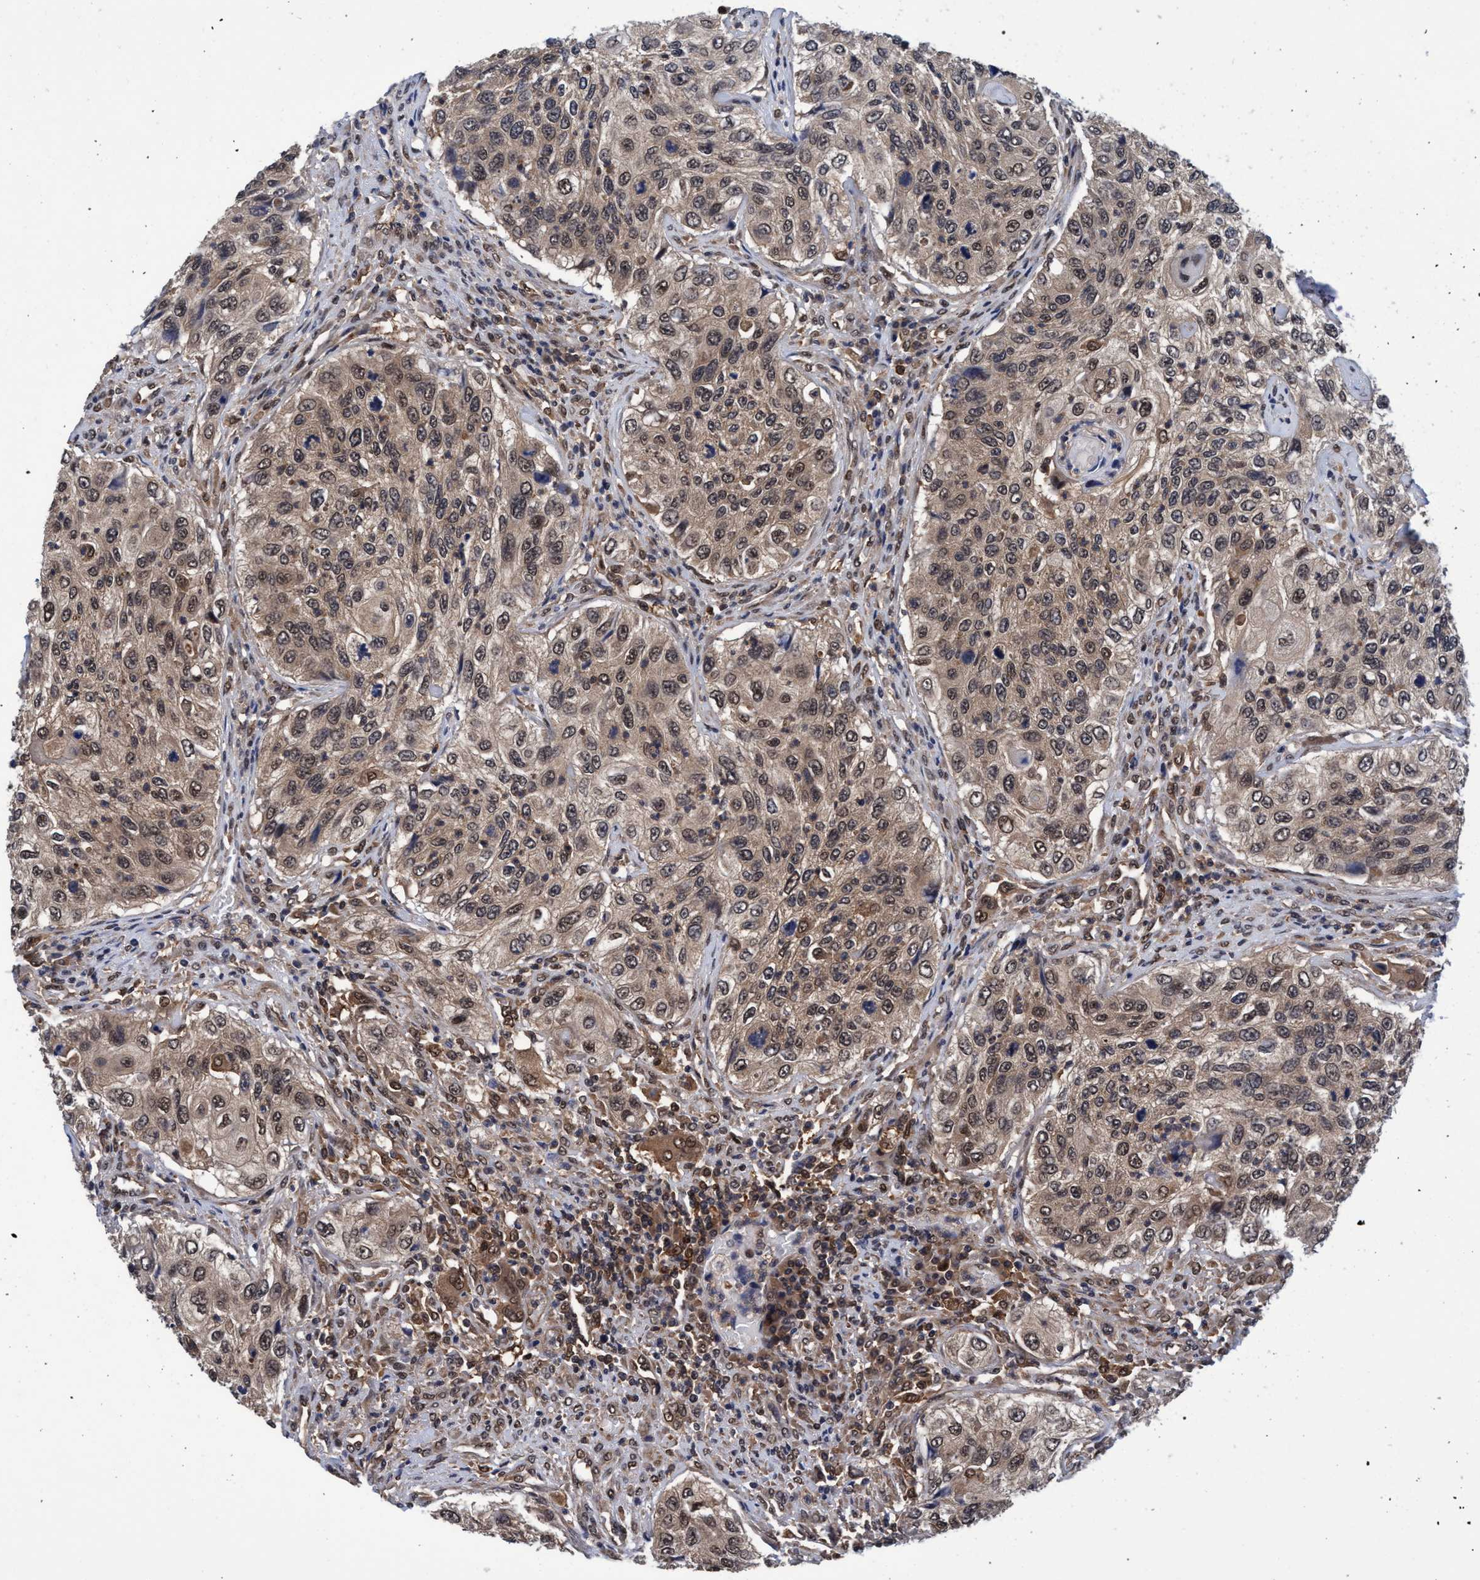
{"staining": {"intensity": "weak", "quantity": ">75%", "location": "cytoplasmic/membranous,nuclear"}, "tissue": "urothelial cancer", "cell_type": "Tumor cells", "image_type": "cancer", "snomed": [{"axis": "morphology", "description": "Urothelial carcinoma, High grade"}, {"axis": "topography", "description": "Urinary bladder"}], "caption": "Approximately >75% of tumor cells in human urothelial carcinoma (high-grade) show weak cytoplasmic/membranous and nuclear protein positivity as visualized by brown immunohistochemical staining.", "gene": "PSMD12", "patient": {"sex": "female", "age": 60}}